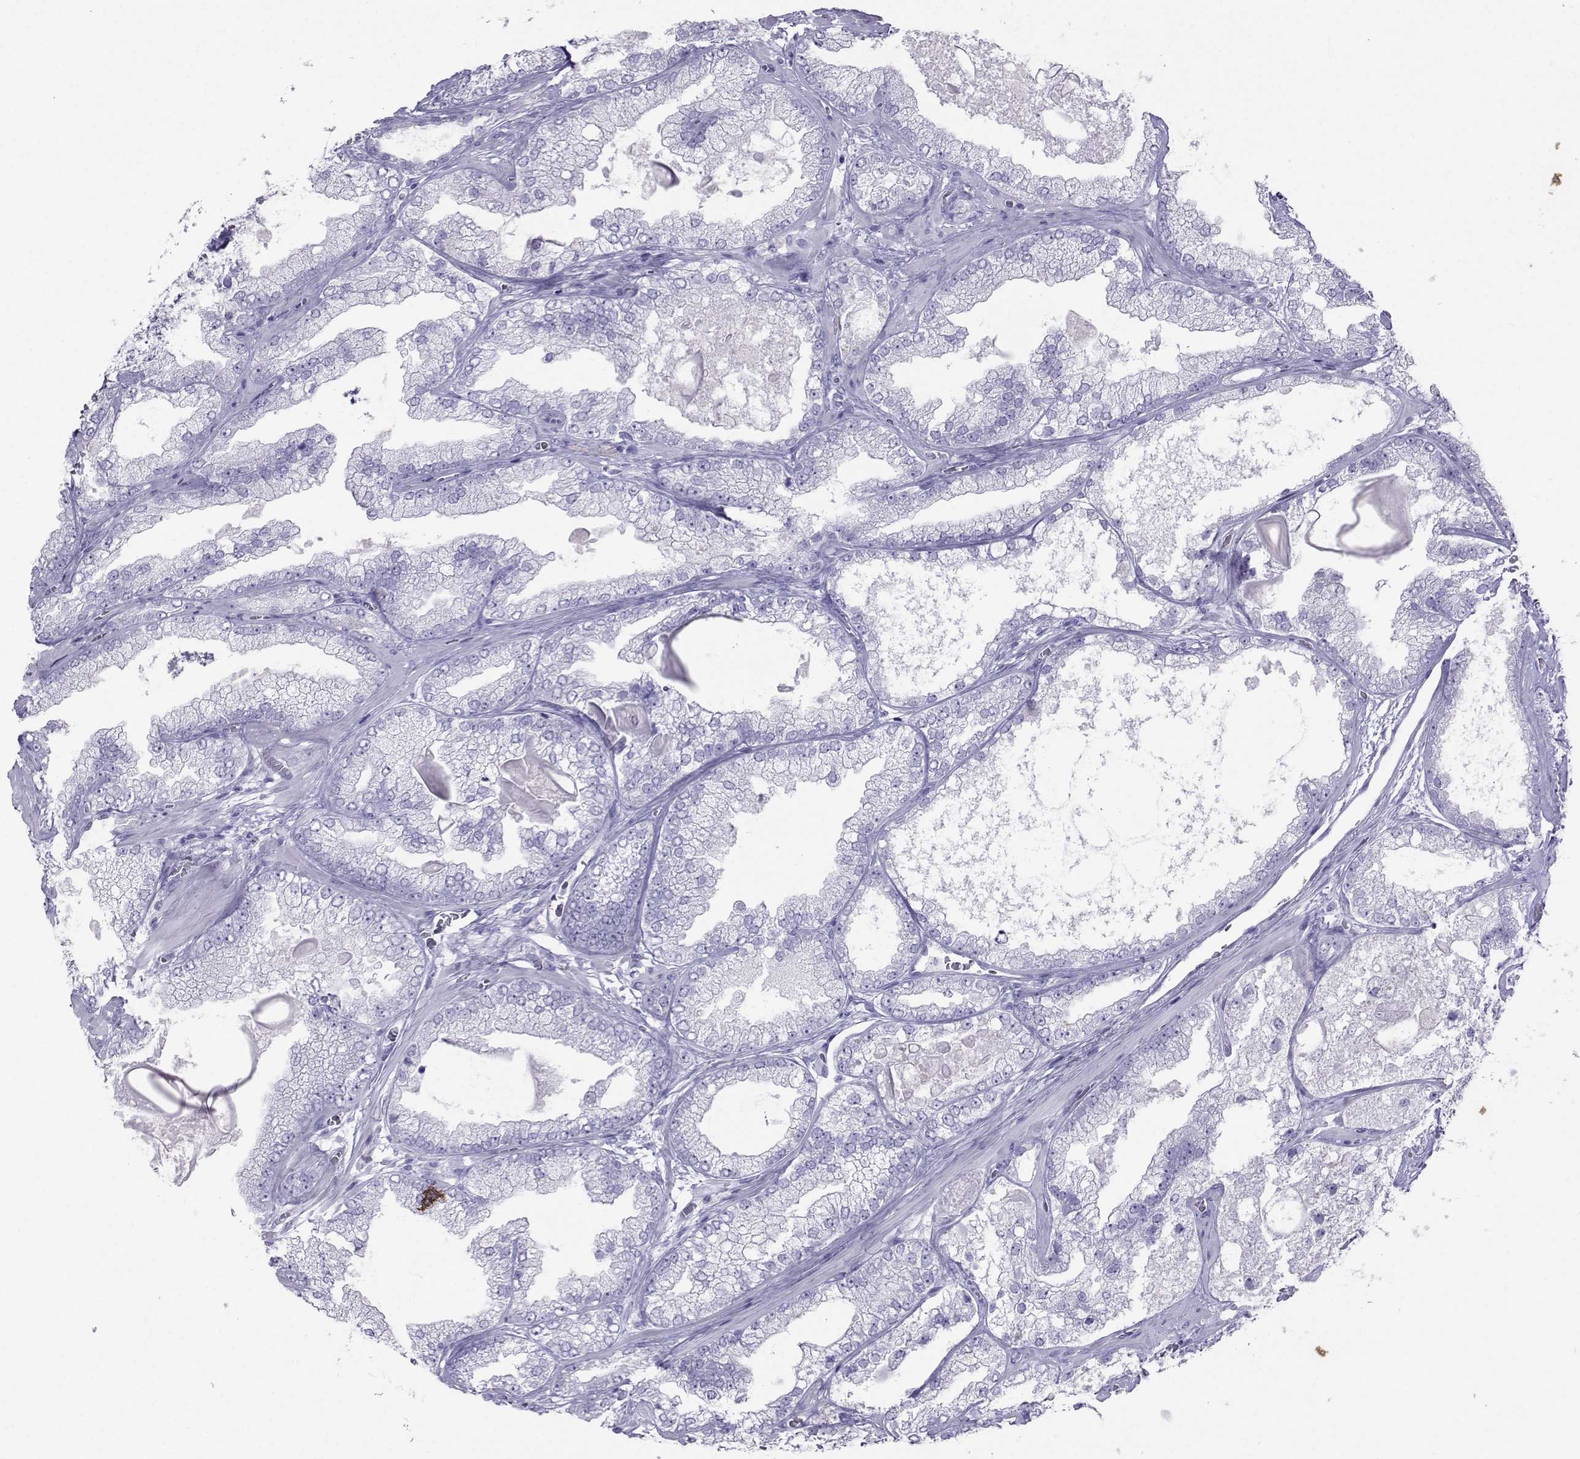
{"staining": {"intensity": "negative", "quantity": "none", "location": "none"}, "tissue": "prostate cancer", "cell_type": "Tumor cells", "image_type": "cancer", "snomed": [{"axis": "morphology", "description": "Adenocarcinoma, Low grade"}, {"axis": "topography", "description": "Prostate"}], "caption": "Protein analysis of low-grade adenocarcinoma (prostate) displays no significant staining in tumor cells.", "gene": "LORICRIN", "patient": {"sex": "male", "age": 57}}